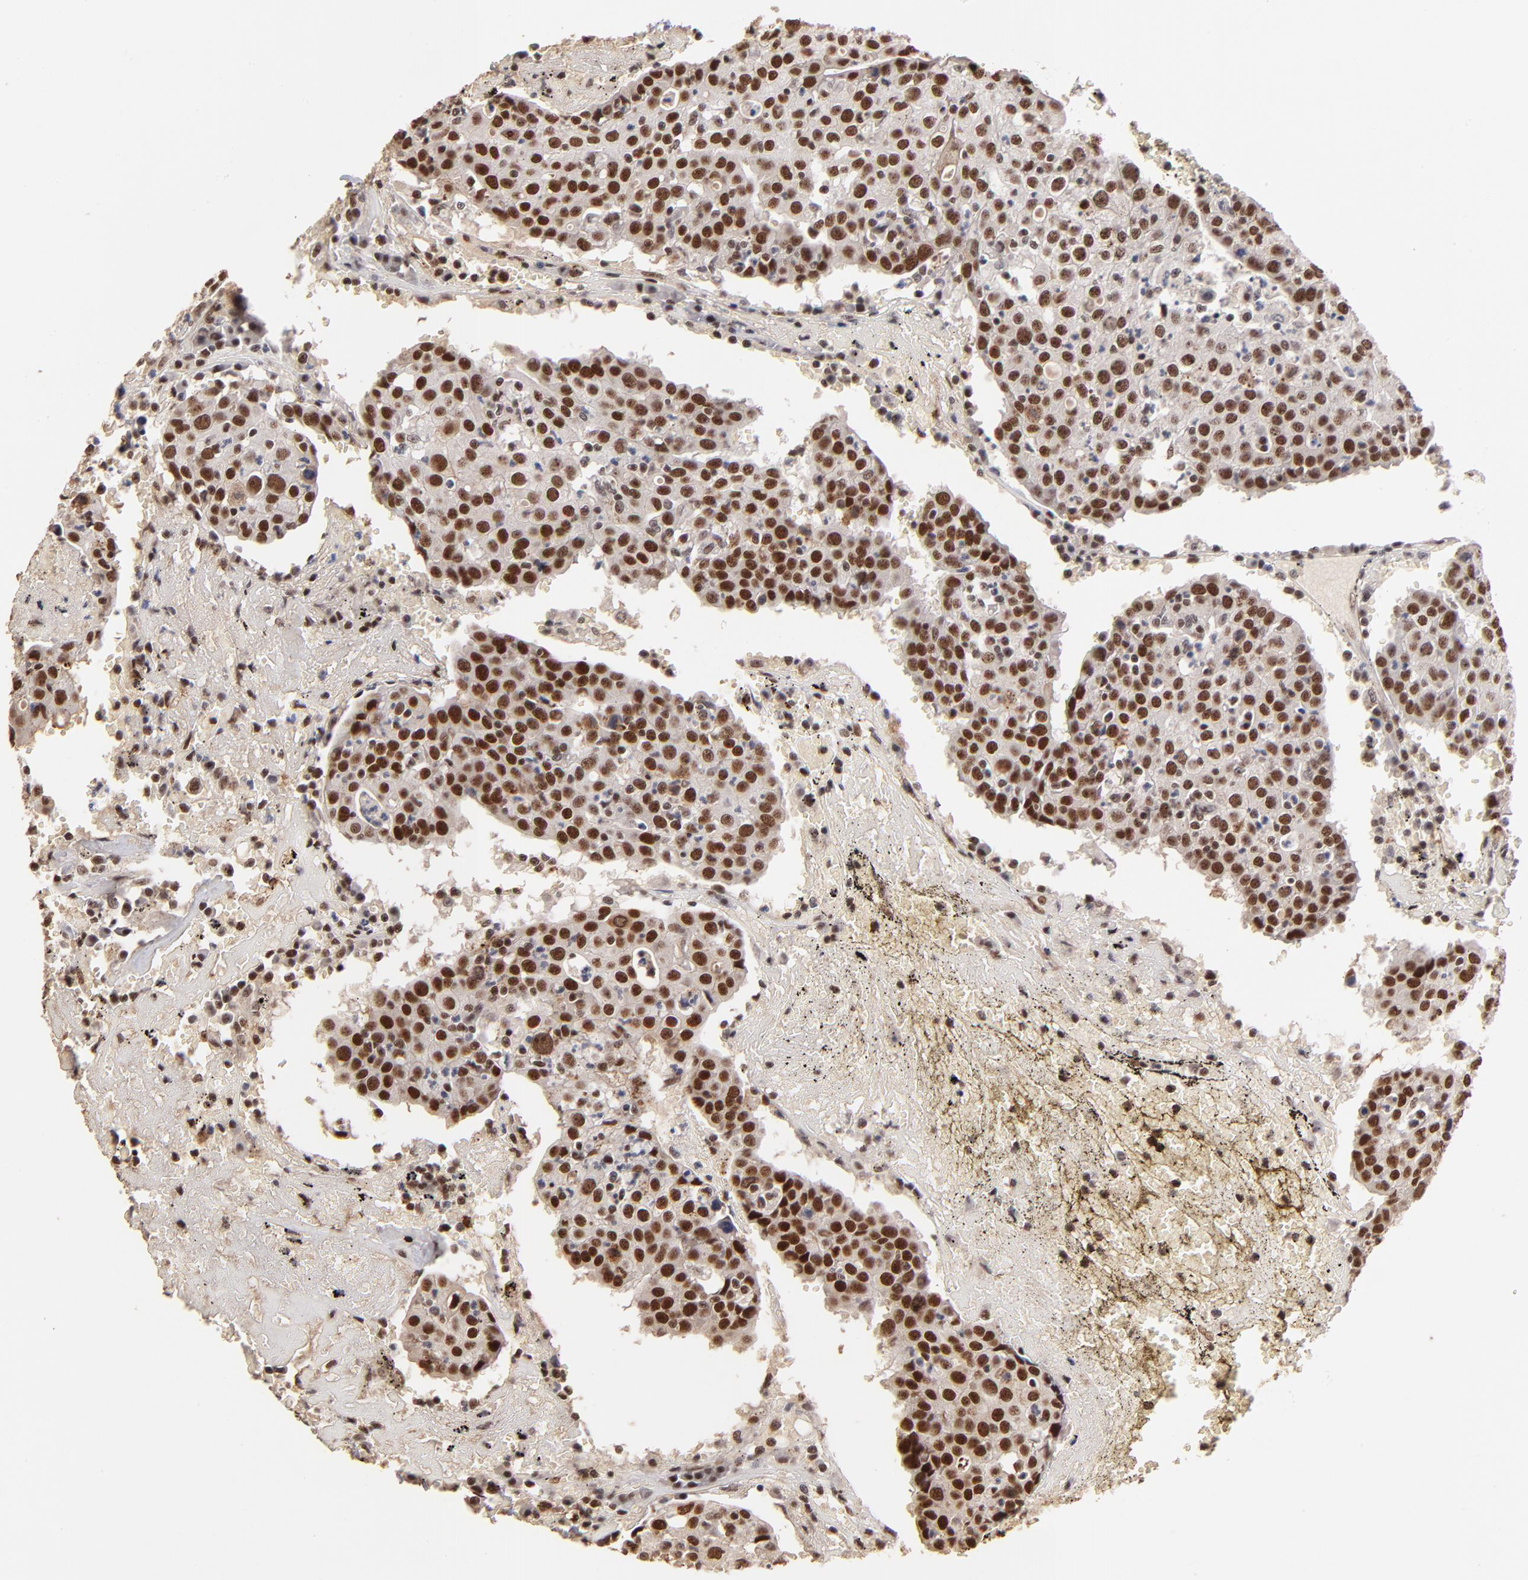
{"staining": {"intensity": "strong", "quantity": ">75%", "location": "nuclear"}, "tissue": "head and neck cancer", "cell_type": "Tumor cells", "image_type": "cancer", "snomed": [{"axis": "morphology", "description": "Adenocarcinoma, NOS"}, {"axis": "topography", "description": "Salivary gland"}, {"axis": "topography", "description": "Head-Neck"}], "caption": "Human head and neck adenocarcinoma stained with a brown dye demonstrates strong nuclear positive expression in approximately >75% of tumor cells.", "gene": "ZNF146", "patient": {"sex": "female", "age": 65}}